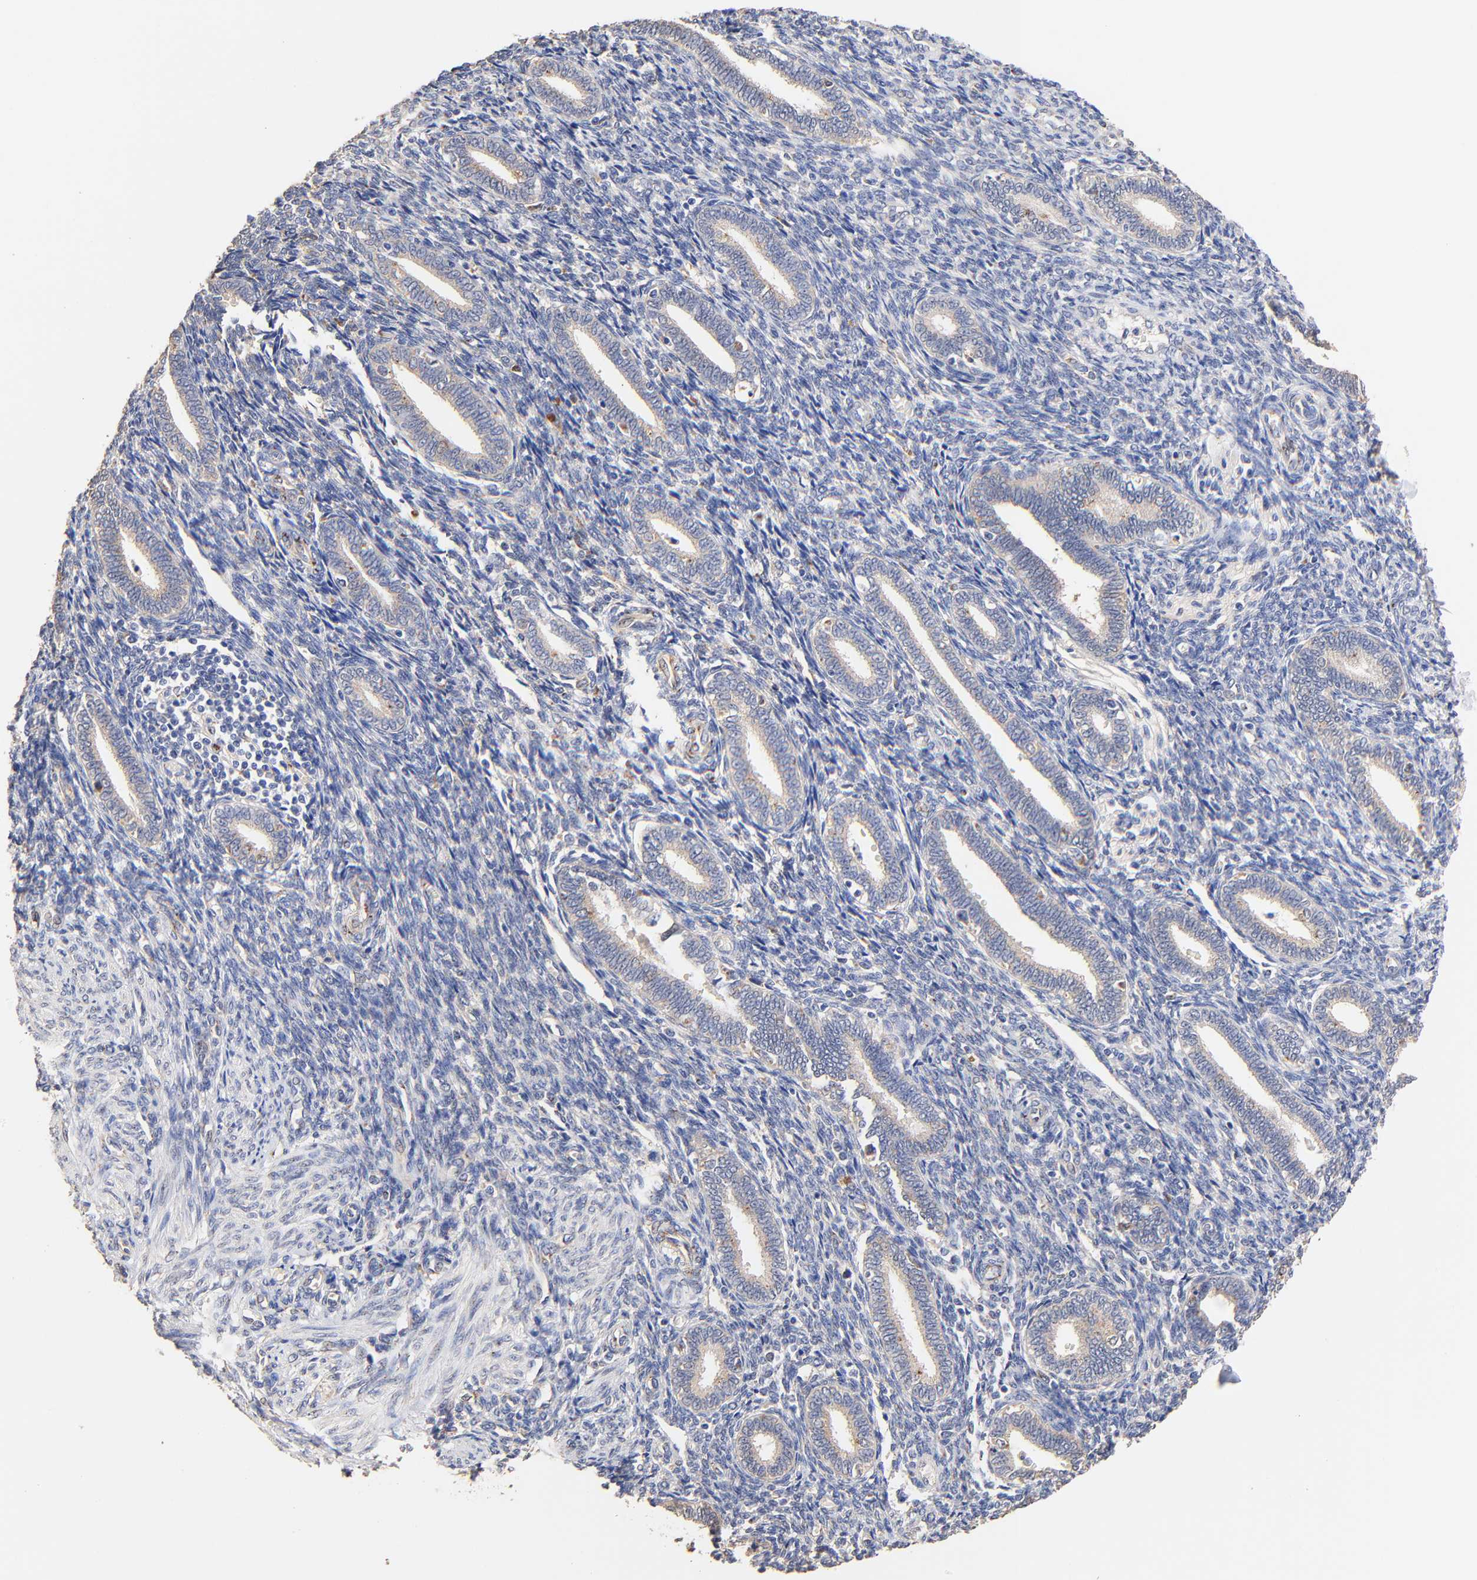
{"staining": {"intensity": "negative", "quantity": "none", "location": "none"}, "tissue": "endometrium", "cell_type": "Cells in endometrial stroma", "image_type": "normal", "snomed": [{"axis": "morphology", "description": "Normal tissue, NOS"}, {"axis": "topography", "description": "Endometrium"}], "caption": "Micrograph shows no significant protein expression in cells in endometrial stroma of benign endometrium. (DAB immunohistochemistry (IHC), high magnification).", "gene": "FMNL3", "patient": {"sex": "female", "age": 27}}